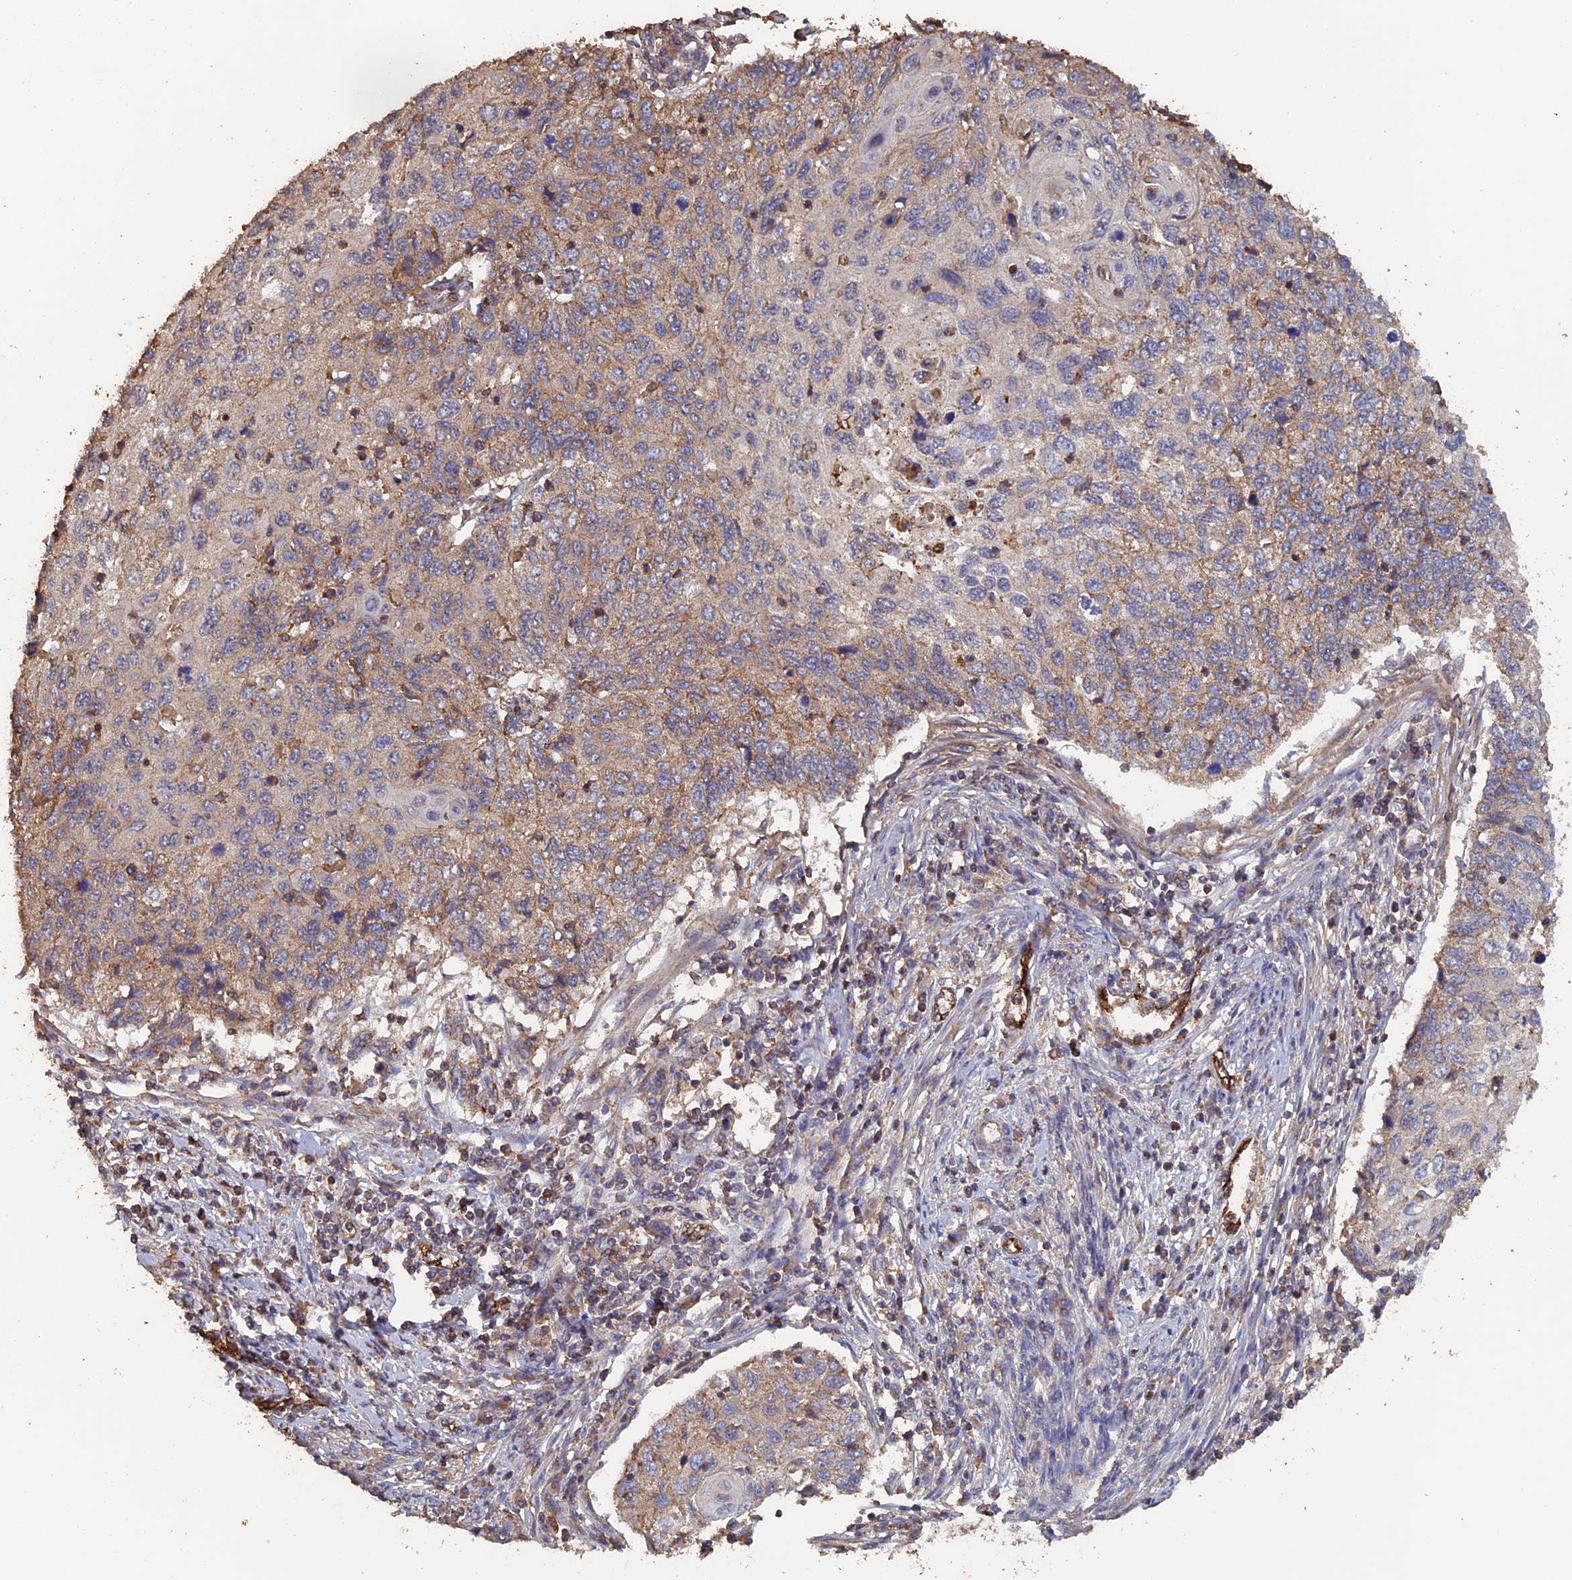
{"staining": {"intensity": "weak", "quantity": "25%-75%", "location": "cytoplasmic/membranous"}, "tissue": "cervical cancer", "cell_type": "Tumor cells", "image_type": "cancer", "snomed": [{"axis": "morphology", "description": "Squamous cell carcinoma, NOS"}, {"axis": "topography", "description": "Cervix"}], "caption": "Protein expression analysis of cervical squamous cell carcinoma demonstrates weak cytoplasmic/membranous staining in approximately 25%-75% of tumor cells.", "gene": "PIGQ", "patient": {"sex": "female", "age": 70}}